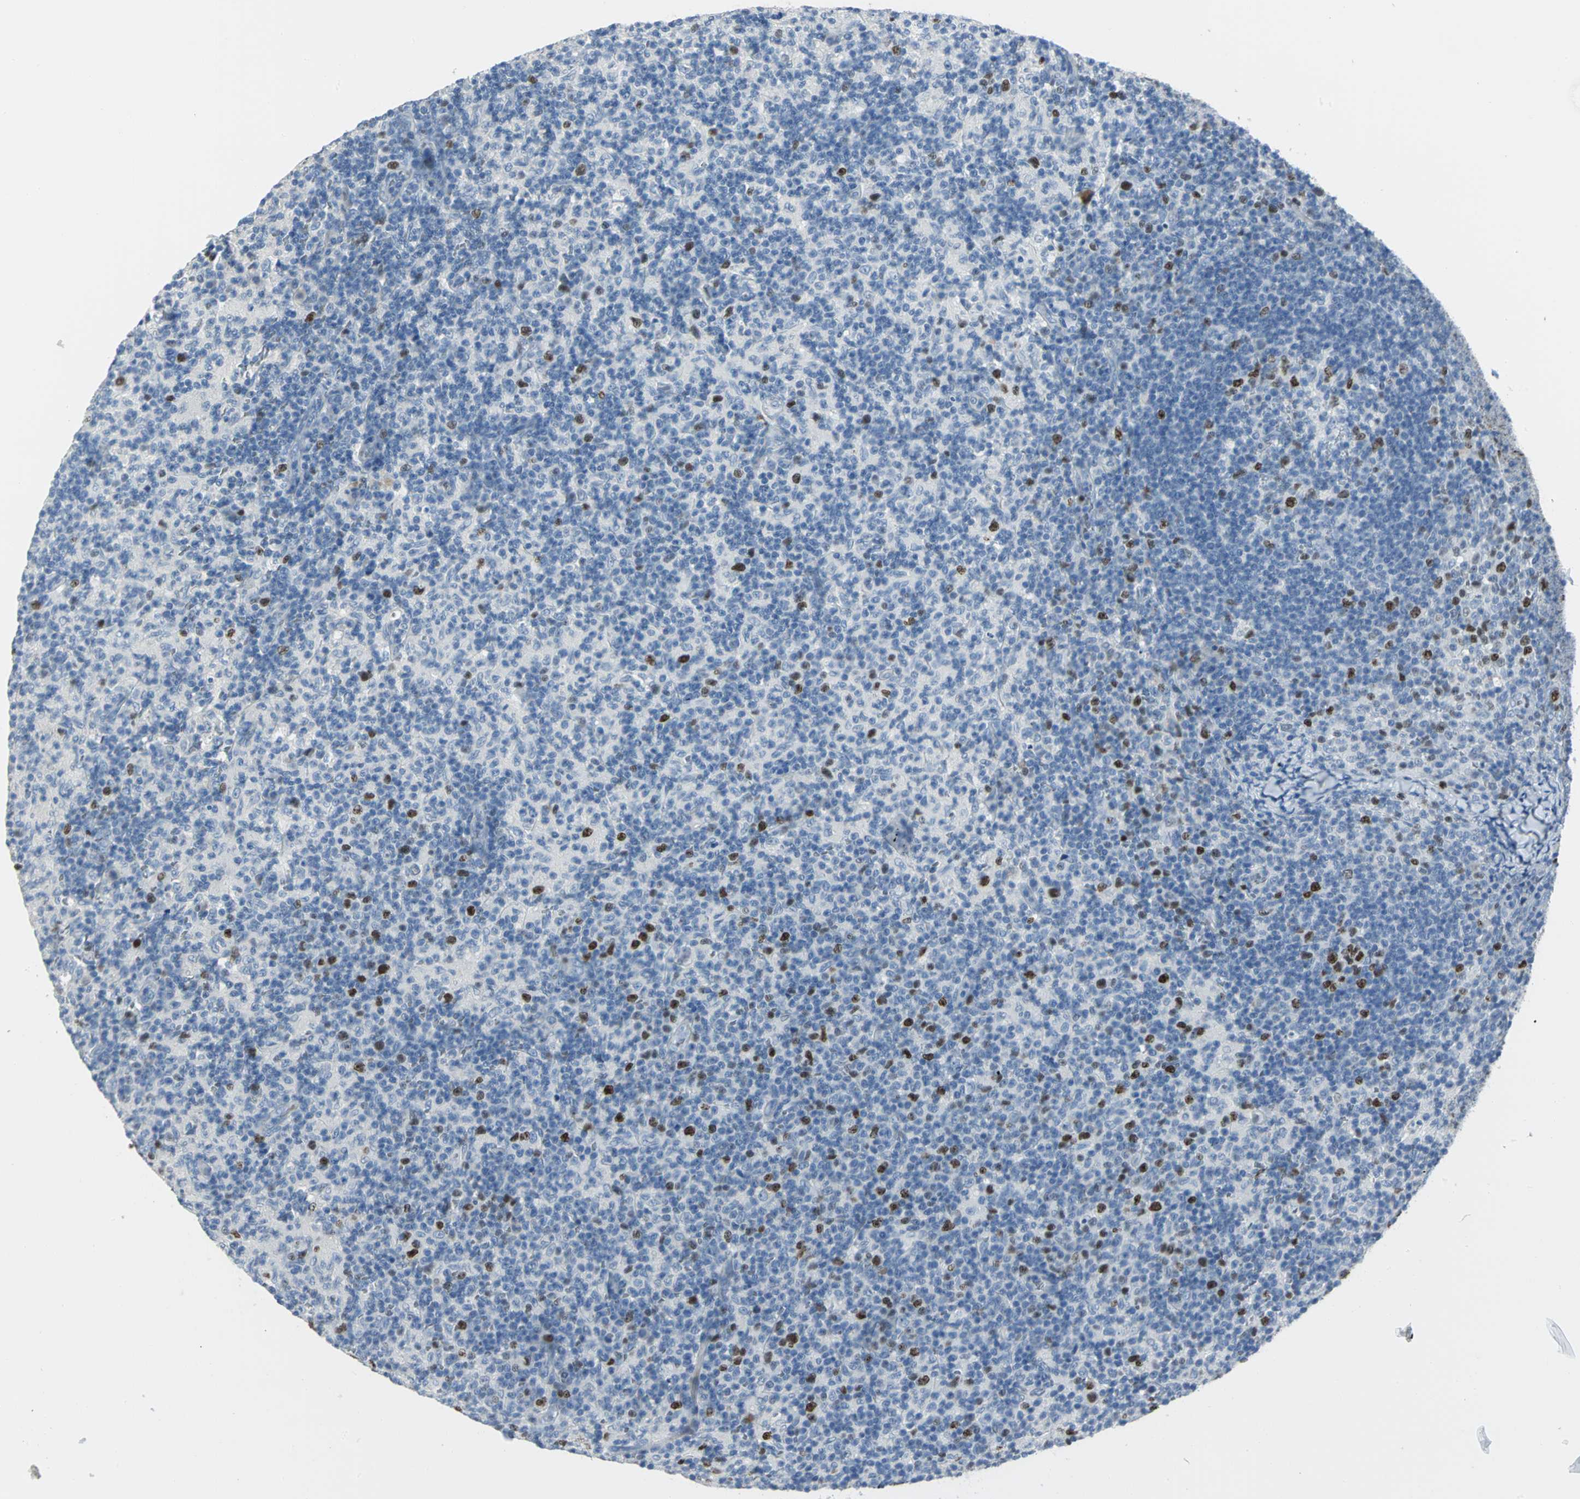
{"staining": {"intensity": "strong", "quantity": "25%-75%", "location": "nuclear"}, "tissue": "lymph node", "cell_type": "Germinal center cells", "image_type": "normal", "snomed": [{"axis": "morphology", "description": "Normal tissue, NOS"}, {"axis": "morphology", "description": "Inflammation, NOS"}, {"axis": "topography", "description": "Lymph node"}], "caption": "Germinal center cells exhibit high levels of strong nuclear positivity in approximately 25%-75% of cells in normal lymph node.", "gene": "MCM3", "patient": {"sex": "male", "age": 55}}